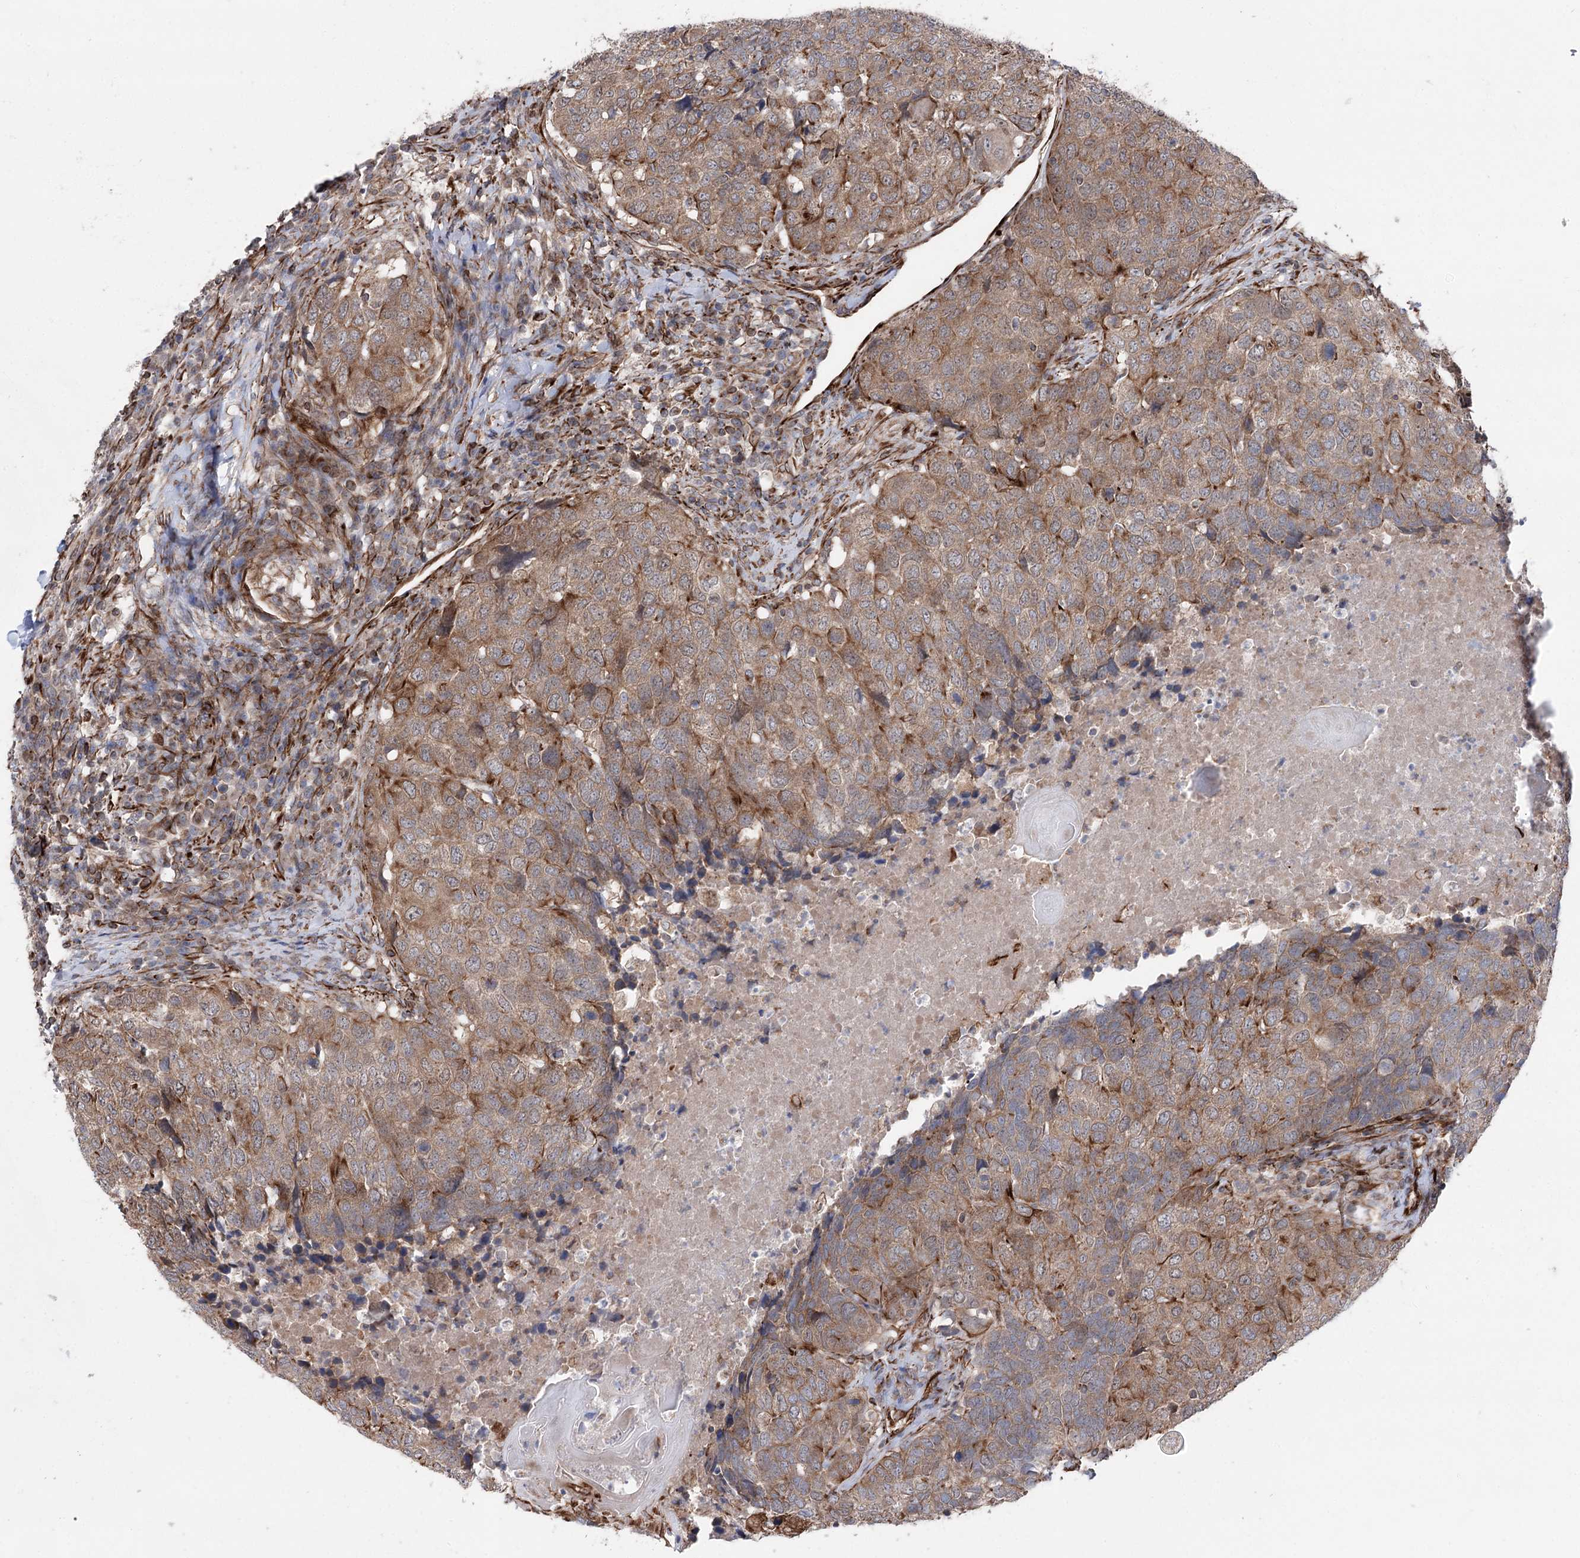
{"staining": {"intensity": "moderate", "quantity": ">75%", "location": "cytoplasmic/membranous"}, "tissue": "head and neck cancer", "cell_type": "Tumor cells", "image_type": "cancer", "snomed": [{"axis": "morphology", "description": "Squamous cell carcinoma, NOS"}, {"axis": "topography", "description": "Head-Neck"}], "caption": "Human head and neck squamous cell carcinoma stained with a brown dye reveals moderate cytoplasmic/membranous positive expression in about >75% of tumor cells.", "gene": "MIB1", "patient": {"sex": "male", "age": 66}}